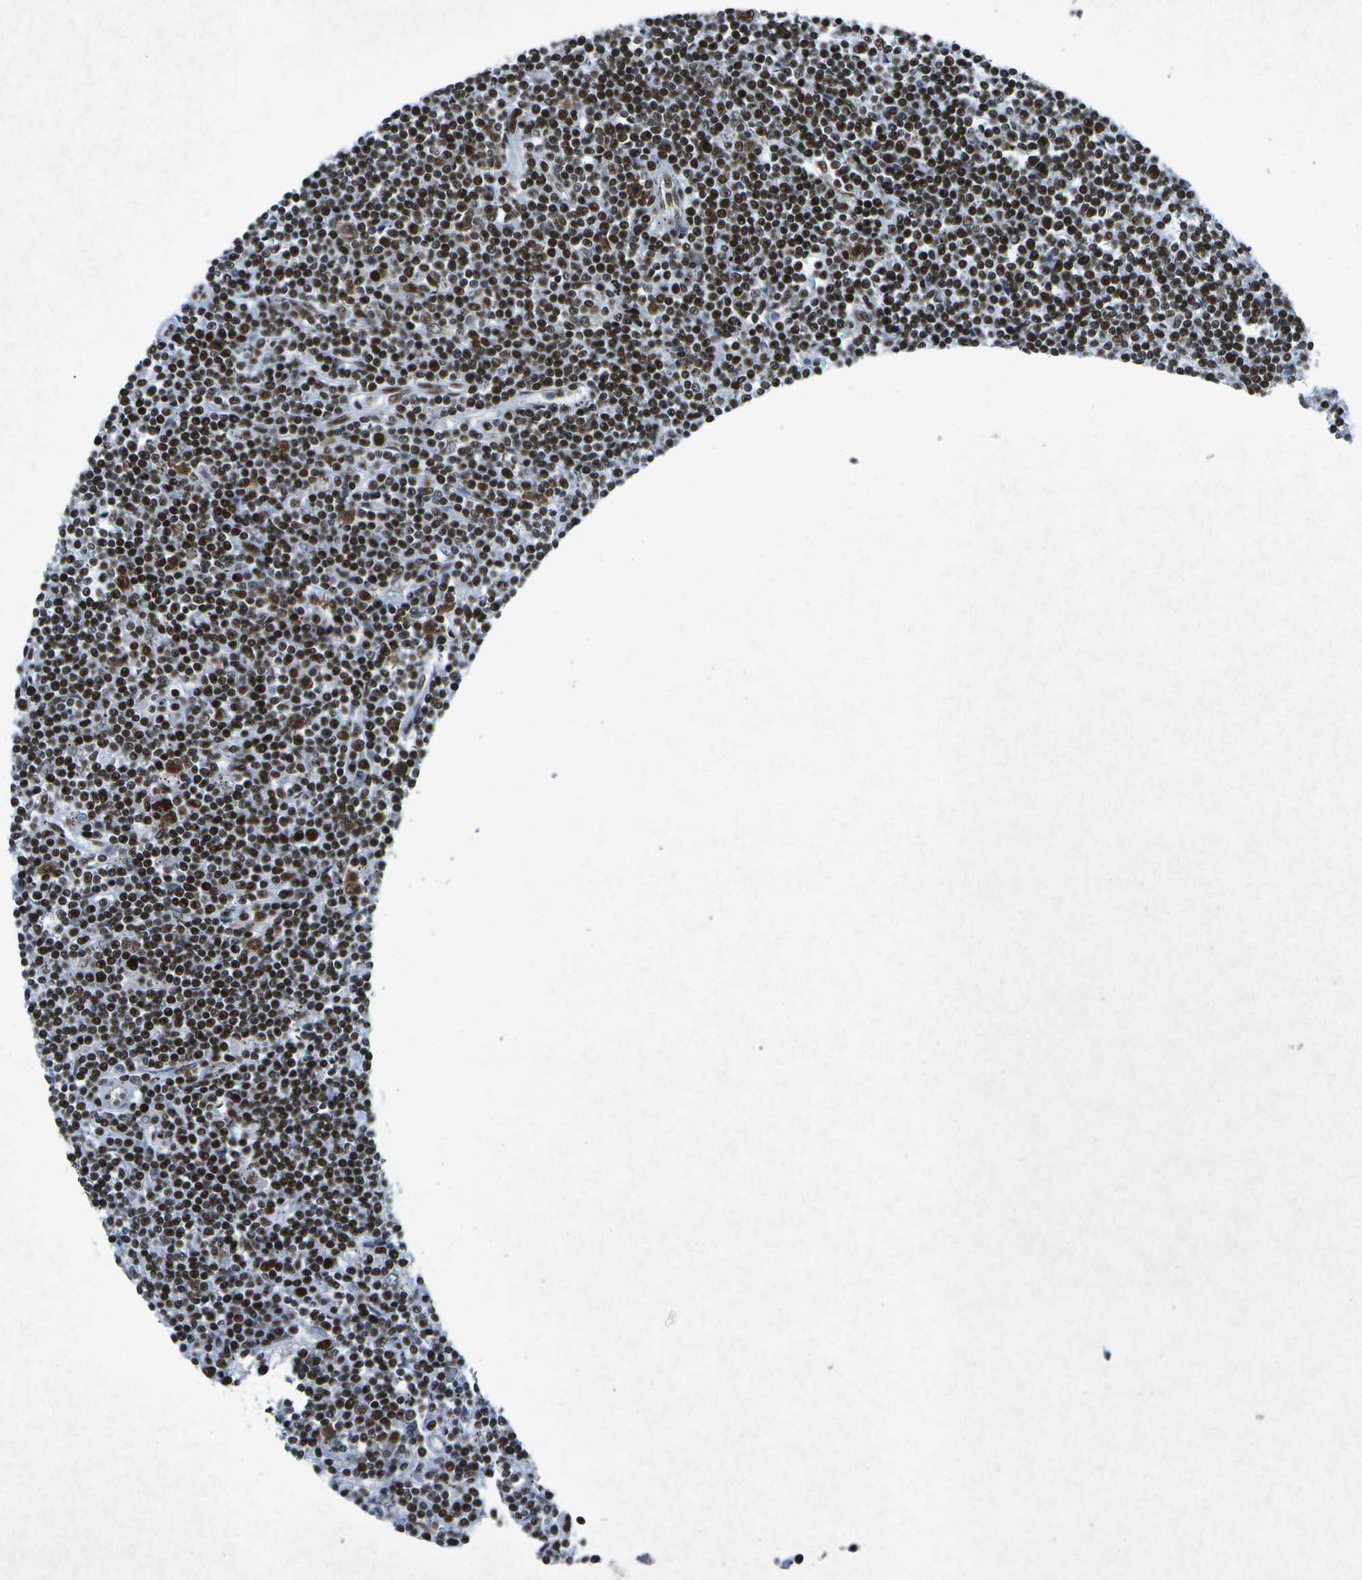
{"staining": {"intensity": "strong", "quantity": ">75%", "location": "nuclear"}, "tissue": "lymphoma", "cell_type": "Tumor cells", "image_type": "cancer", "snomed": [{"axis": "morphology", "description": "Malignant lymphoma, non-Hodgkin's type, Low grade"}, {"axis": "topography", "description": "Spleen"}], "caption": "Protein expression by immunohistochemistry (IHC) exhibits strong nuclear staining in about >75% of tumor cells in malignant lymphoma, non-Hodgkin's type (low-grade).", "gene": "MTA2", "patient": {"sex": "male", "age": 76}}